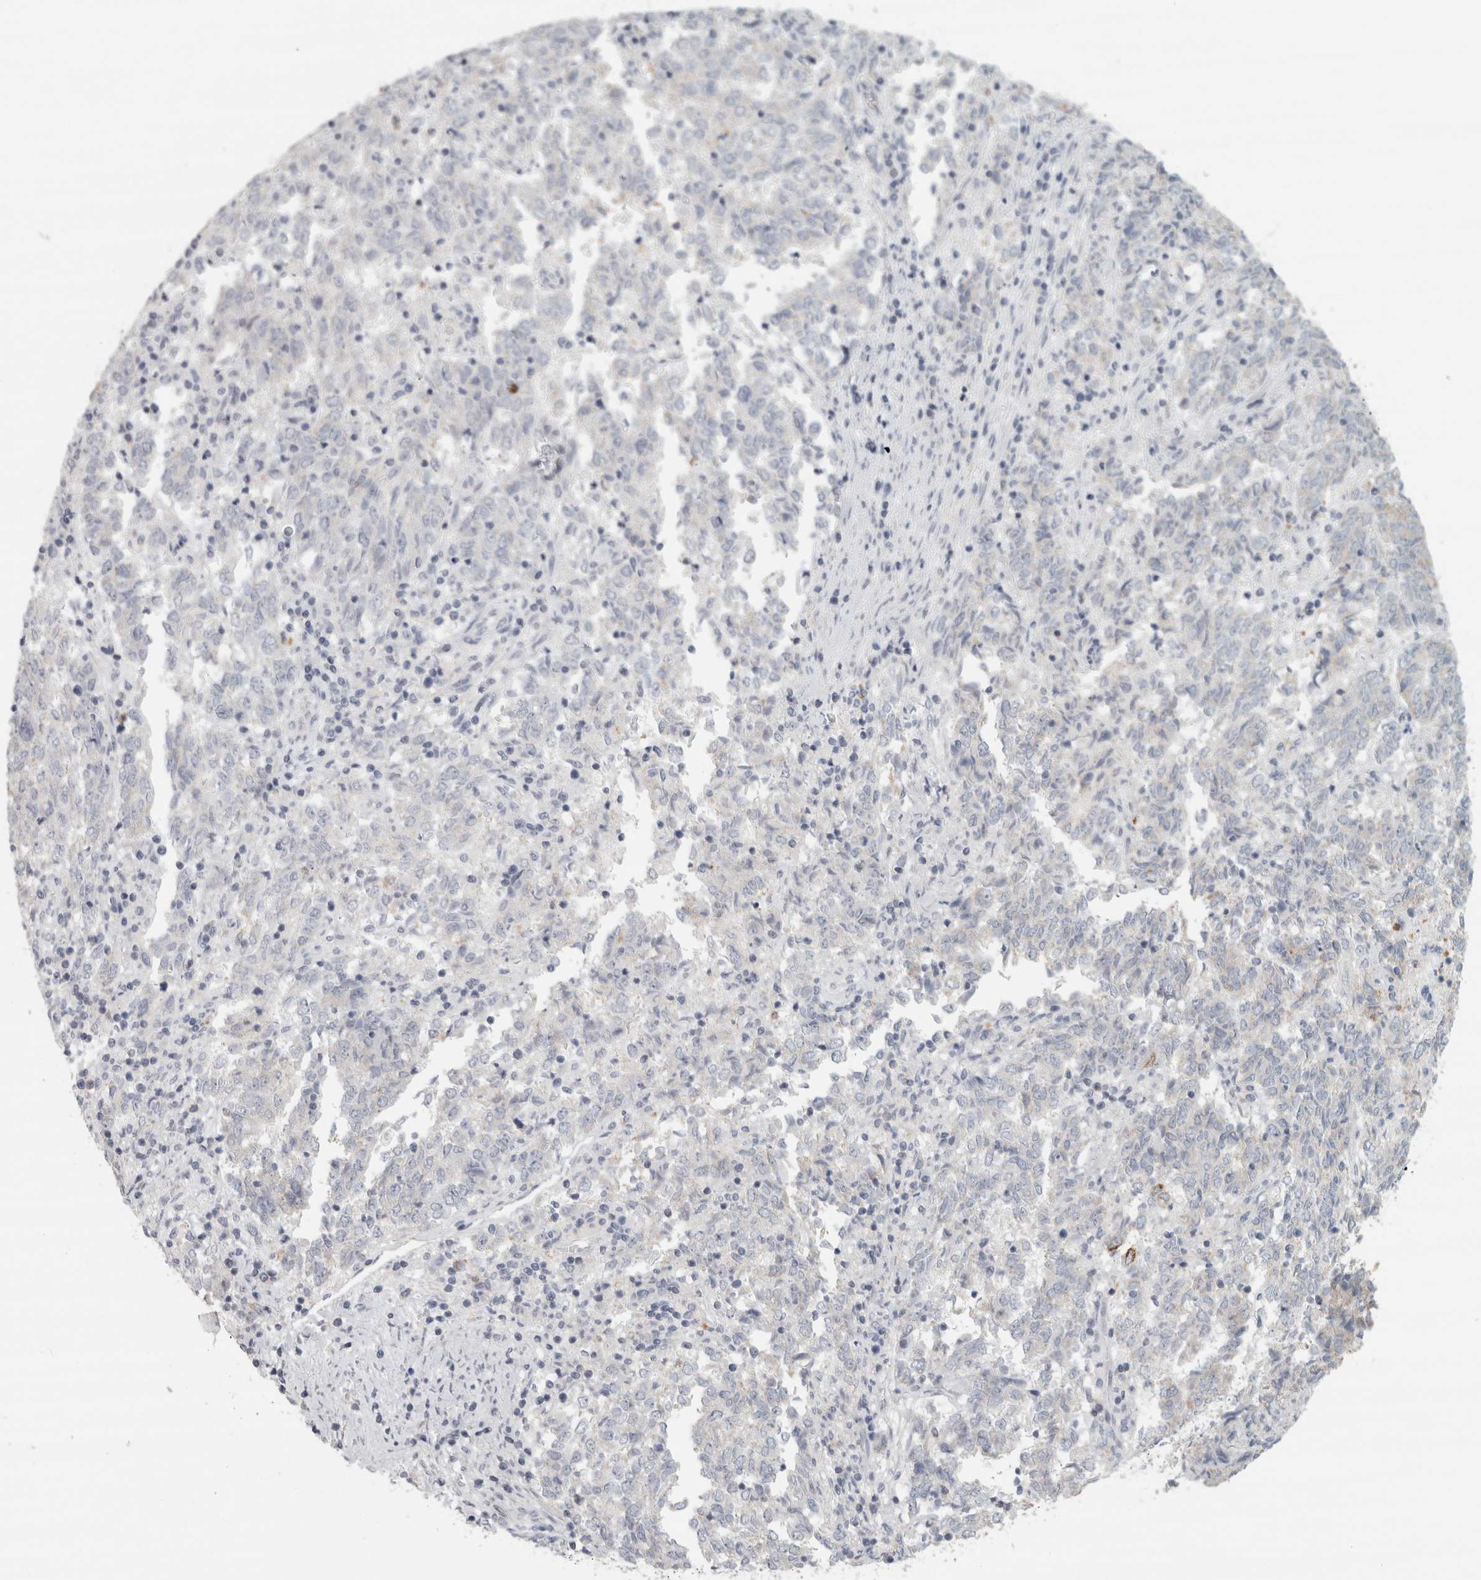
{"staining": {"intensity": "negative", "quantity": "none", "location": "none"}, "tissue": "endometrial cancer", "cell_type": "Tumor cells", "image_type": "cancer", "snomed": [{"axis": "morphology", "description": "Adenocarcinoma, NOS"}, {"axis": "topography", "description": "Endometrium"}], "caption": "Immunohistochemistry (IHC) image of neoplastic tissue: endometrial cancer stained with DAB displays no significant protein staining in tumor cells.", "gene": "PTPRN2", "patient": {"sex": "female", "age": 80}}